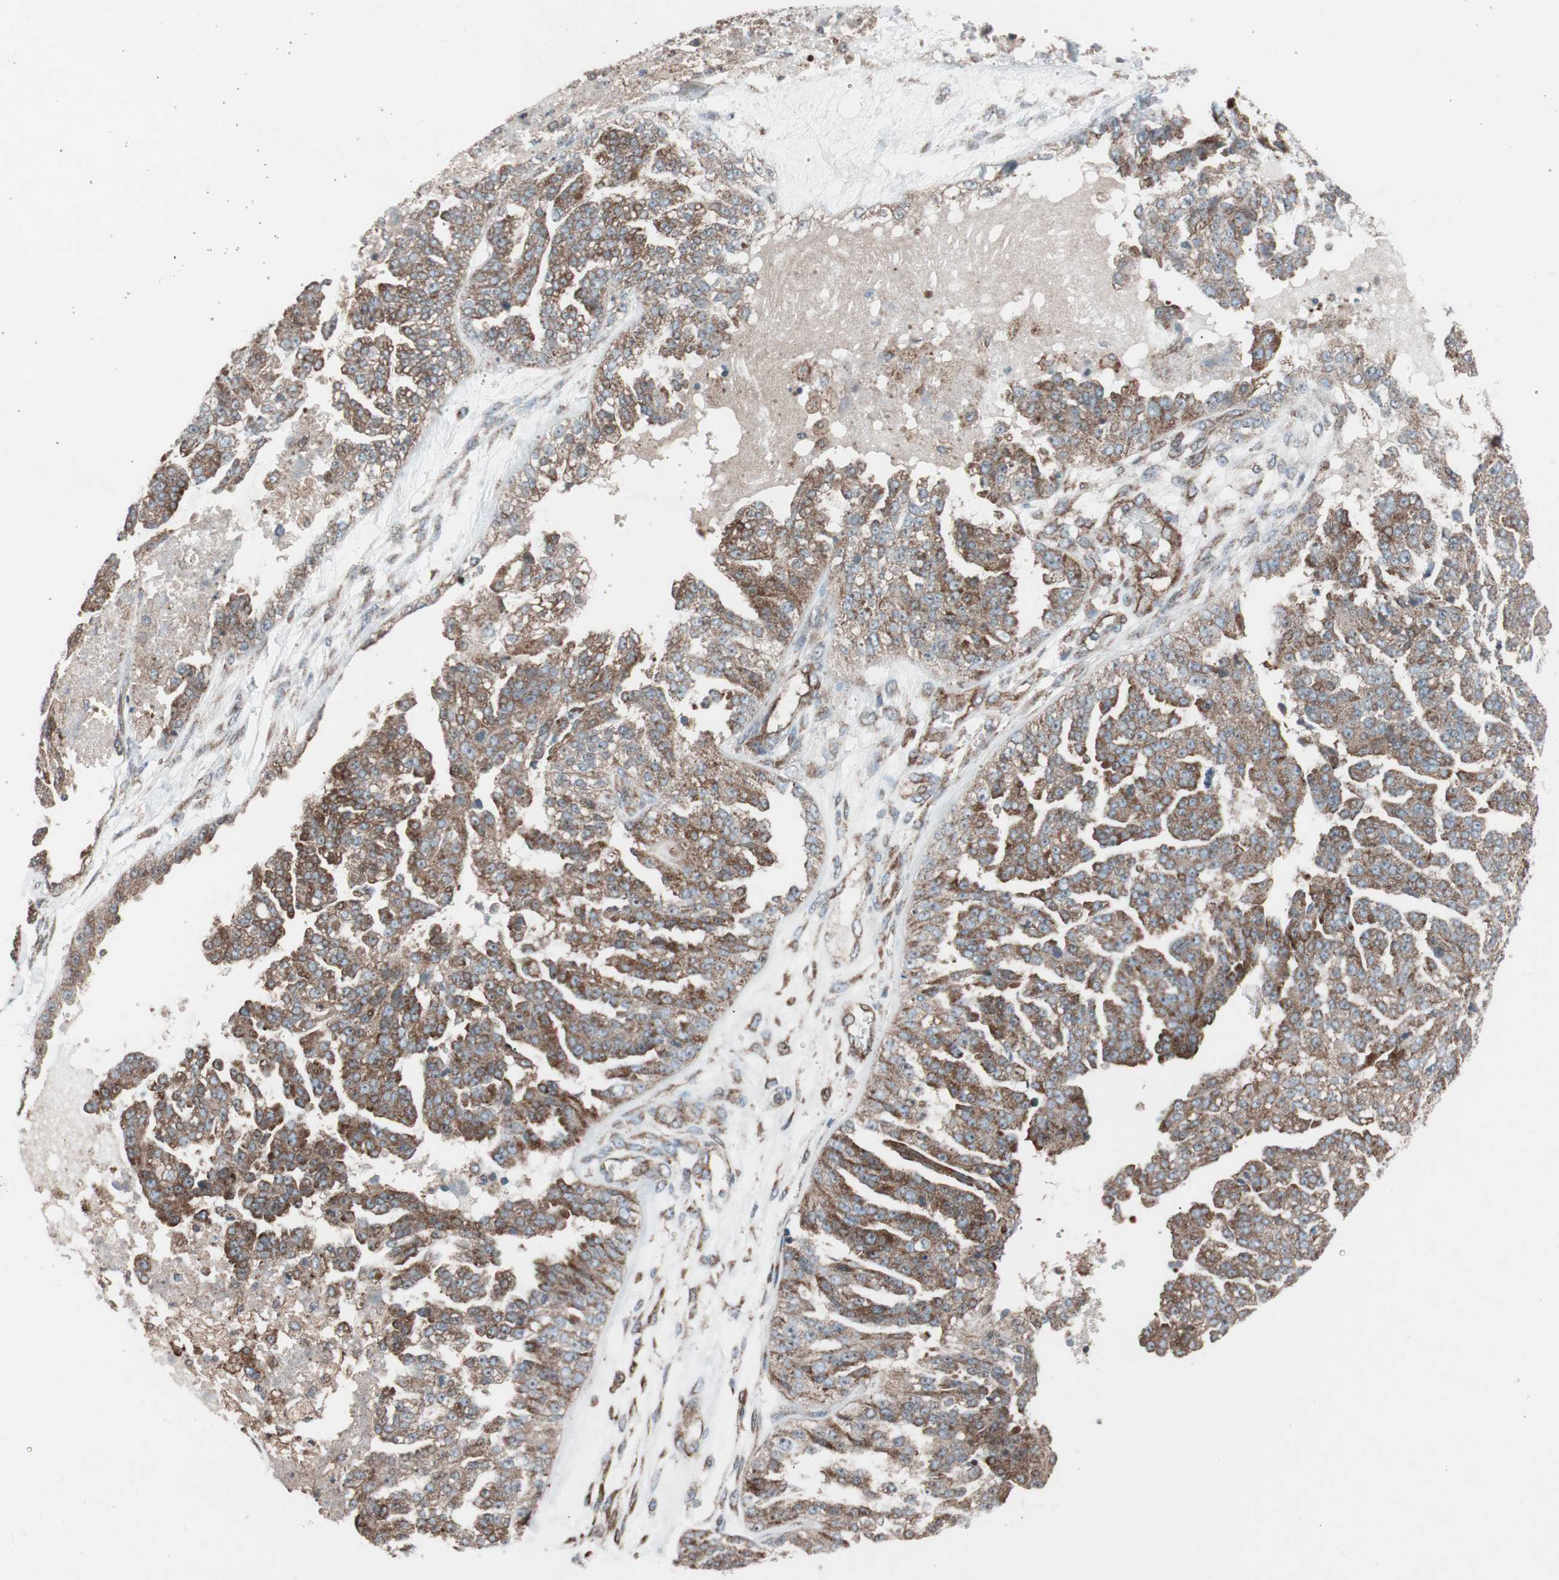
{"staining": {"intensity": "strong", "quantity": ">75%", "location": "cytoplasmic/membranous"}, "tissue": "ovarian cancer", "cell_type": "Tumor cells", "image_type": "cancer", "snomed": [{"axis": "morphology", "description": "Carcinoma, NOS"}, {"axis": "topography", "description": "Soft tissue"}, {"axis": "topography", "description": "Ovary"}], "caption": "Ovarian cancer (carcinoma) stained with DAB immunohistochemistry displays high levels of strong cytoplasmic/membranous staining in about >75% of tumor cells. The protein of interest is shown in brown color, while the nuclei are stained blue.", "gene": "CCL14", "patient": {"sex": "female", "age": 54}}